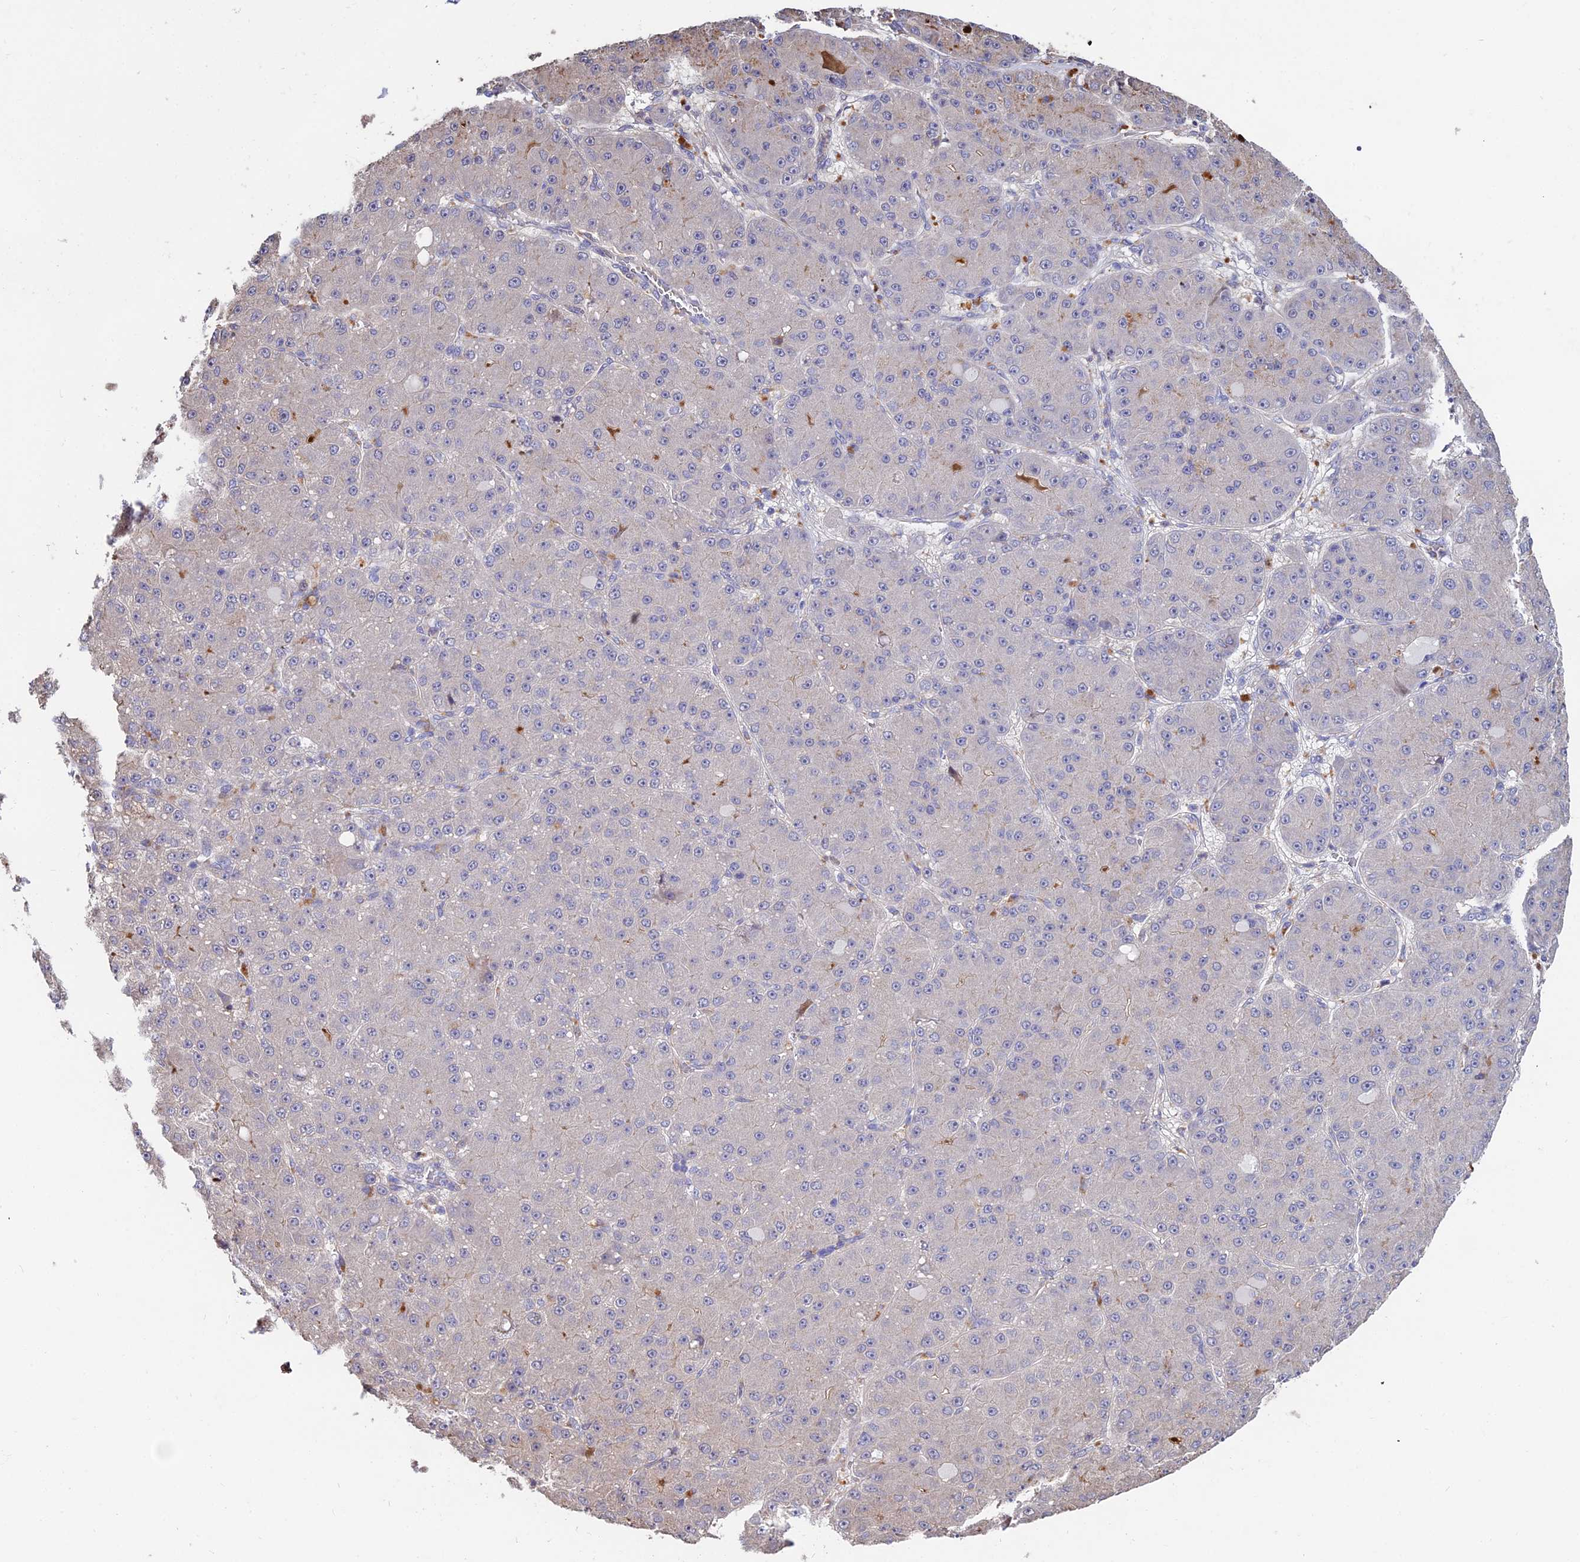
{"staining": {"intensity": "negative", "quantity": "none", "location": "none"}, "tissue": "liver cancer", "cell_type": "Tumor cells", "image_type": "cancer", "snomed": [{"axis": "morphology", "description": "Carcinoma, Hepatocellular, NOS"}, {"axis": "topography", "description": "Liver"}], "caption": "An immunohistochemistry (IHC) image of liver cancer is shown. There is no staining in tumor cells of liver cancer. (Brightfield microscopy of DAB immunohistochemistry at high magnification).", "gene": "ACTR5", "patient": {"sex": "male", "age": 67}}